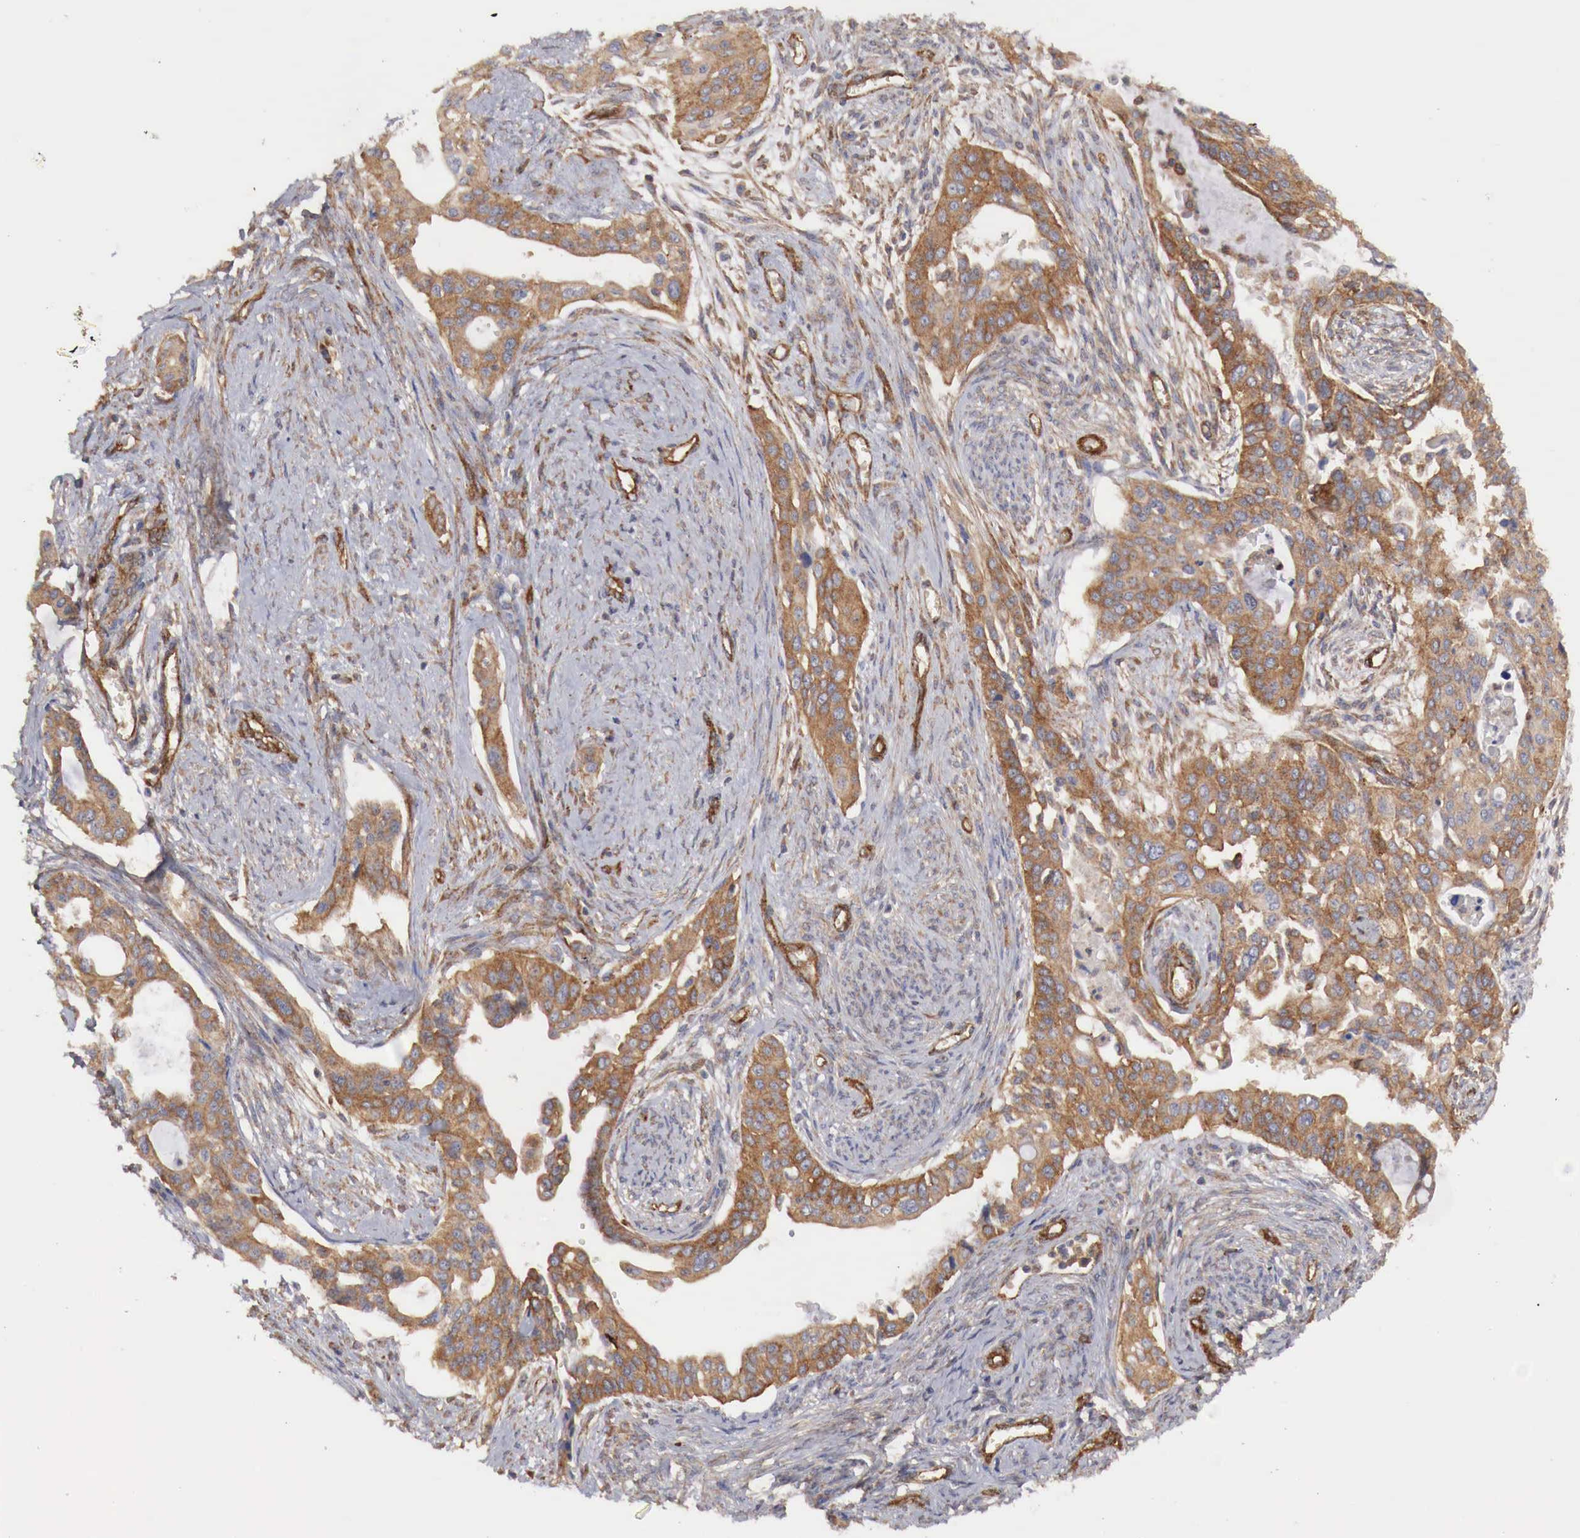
{"staining": {"intensity": "moderate", "quantity": ">75%", "location": "cytoplasmic/membranous"}, "tissue": "cervical cancer", "cell_type": "Tumor cells", "image_type": "cancer", "snomed": [{"axis": "morphology", "description": "Squamous cell carcinoma, NOS"}, {"axis": "topography", "description": "Cervix"}], "caption": "Immunohistochemical staining of cervical squamous cell carcinoma exhibits medium levels of moderate cytoplasmic/membranous protein expression in approximately >75% of tumor cells. (DAB IHC with brightfield microscopy, high magnification).", "gene": "ARMCX4", "patient": {"sex": "female", "age": 34}}